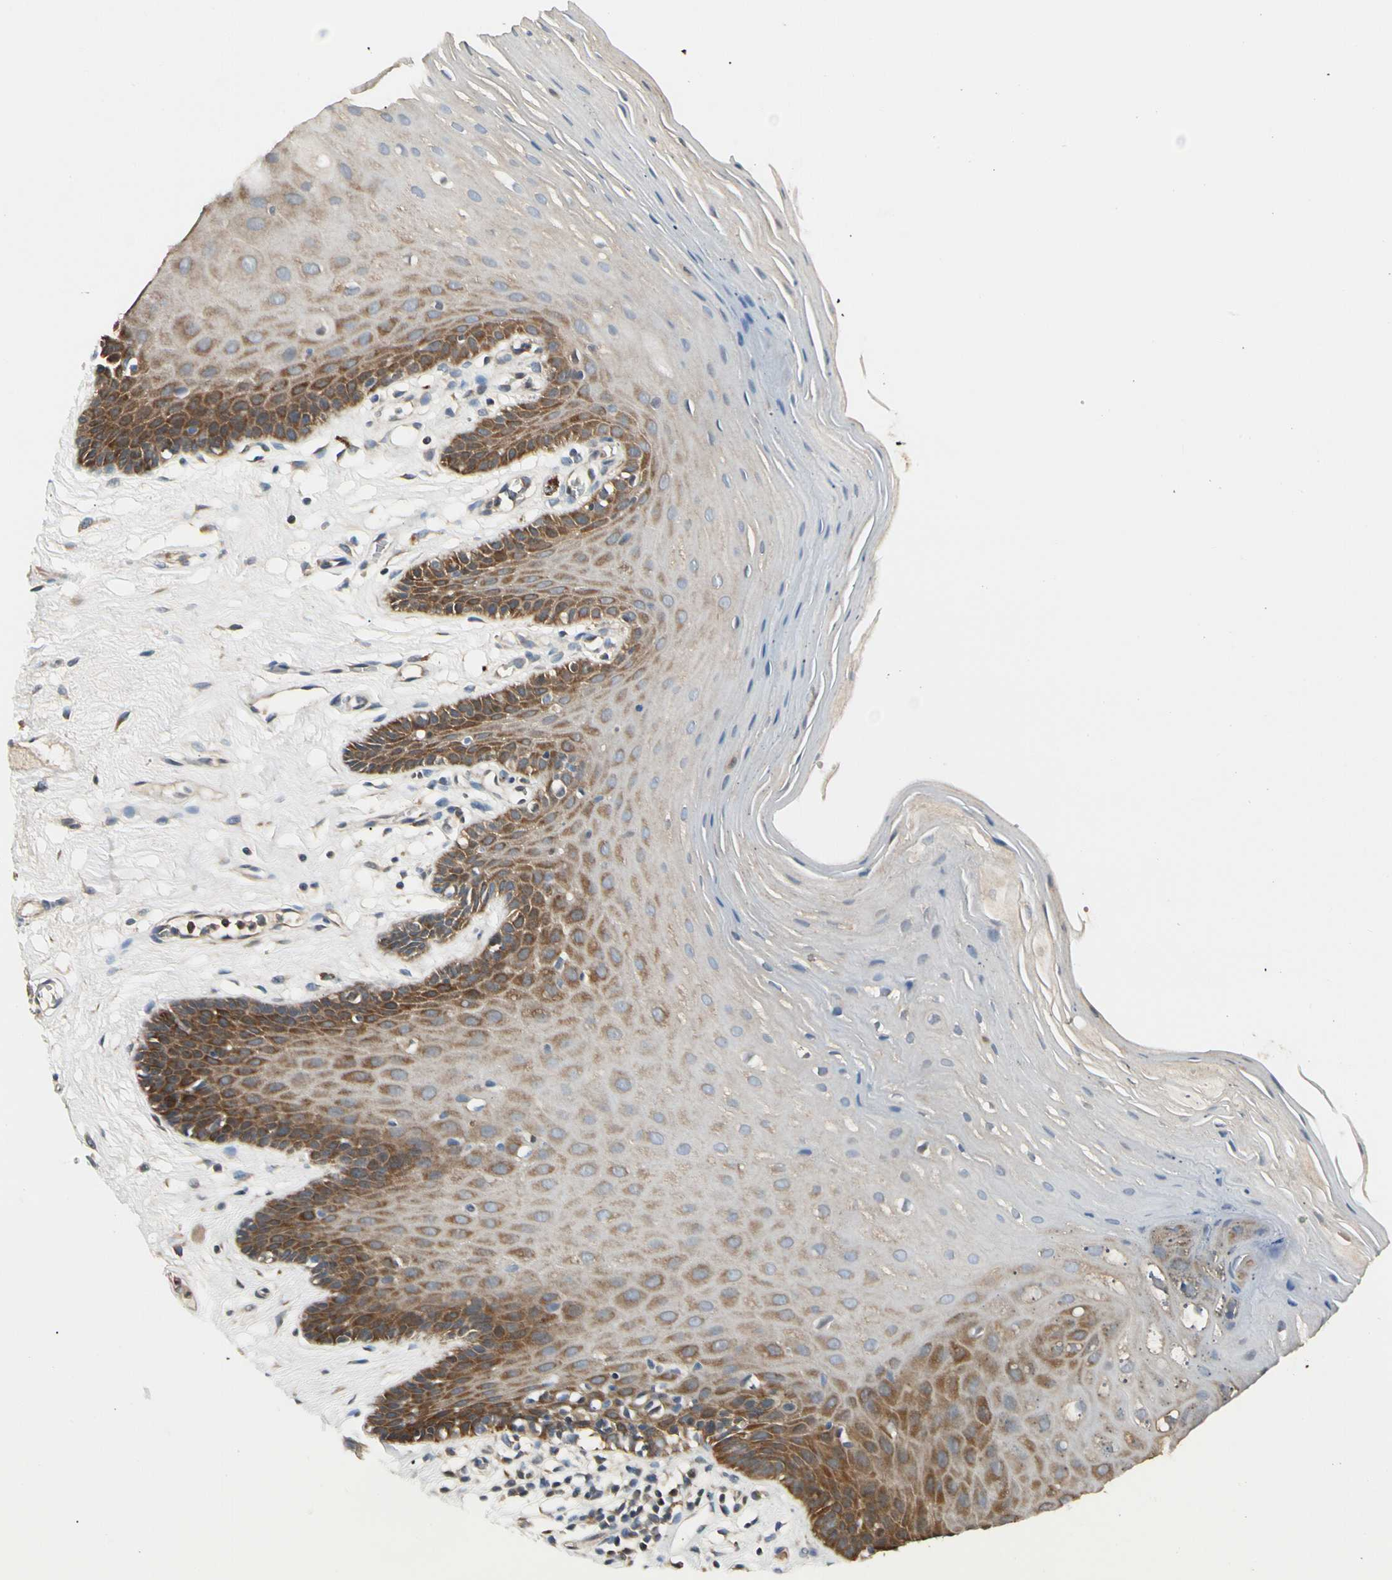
{"staining": {"intensity": "strong", "quantity": "25%-75%", "location": "cytoplasmic/membranous"}, "tissue": "oral mucosa", "cell_type": "Squamous epithelial cells", "image_type": "normal", "snomed": [{"axis": "morphology", "description": "Normal tissue, NOS"}, {"axis": "morphology", "description": "Squamous cell carcinoma, NOS"}, {"axis": "topography", "description": "Skeletal muscle"}, {"axis": "topography", "description": "Oral tissue"}, {"axis": "topography", "description": "Head-Neck"}], "caption": "Immunohistochemistry of unremarkable human oral mucosa shows high levels of strong cytoplasmic/membranous positivity in about 25%-75% of squamous epithelial cells.", "gene": "NME1", "patient": {"sex": "male", "age": 71}}